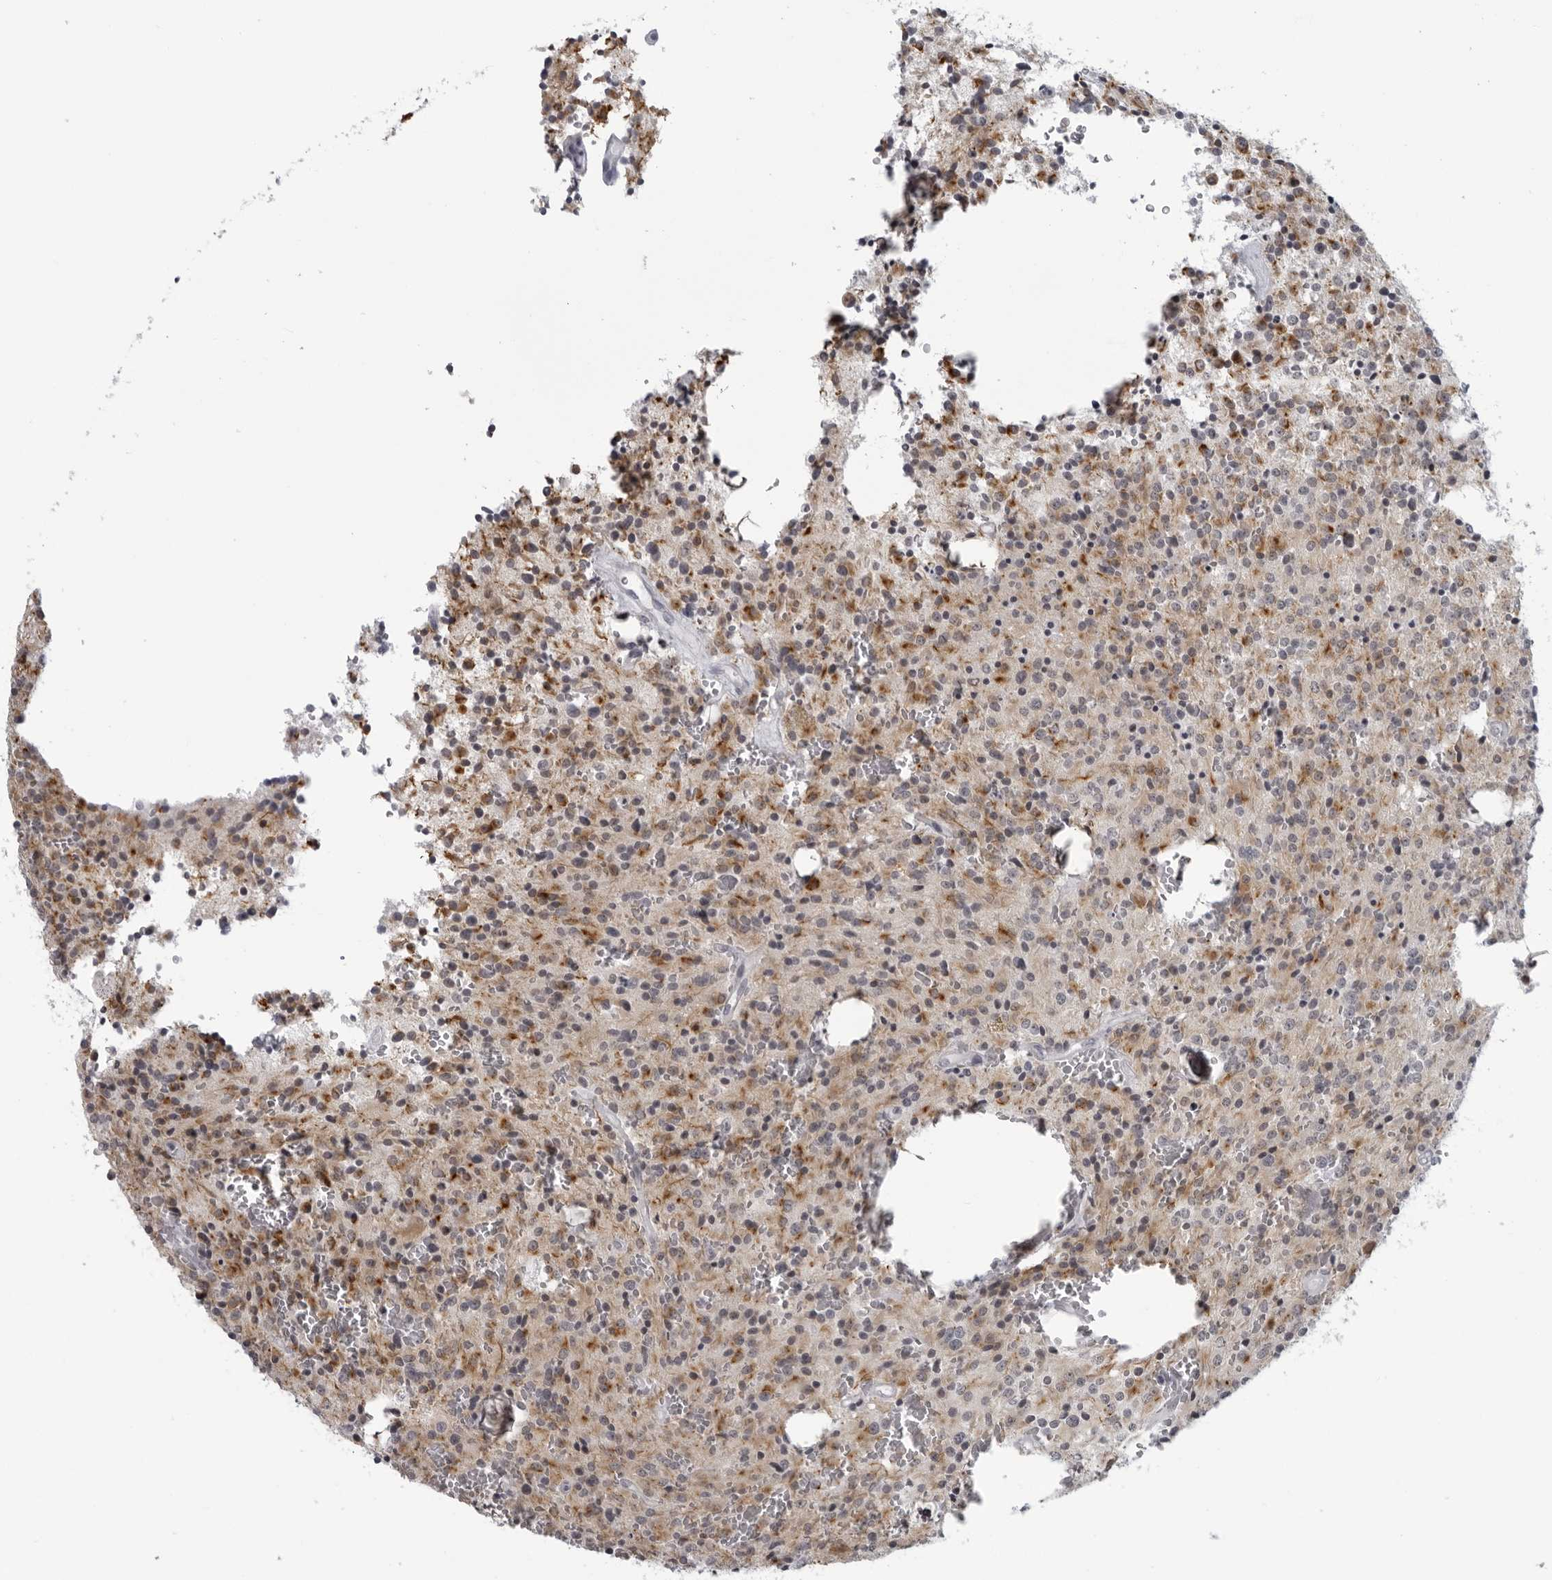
{"staining": {"intensity": "weak", "quantity": "<25%", "location": "cytoplasmic/membranous"}, "tissue": "glioma", "cell_type": "Tumor cells", "image_type": "cancer", "snomed": [{"axis": "morphology", "description": "Glioma, malignant, Low grade"}, {"axis": "topography", "description": "Brain"}], "caption": "Tumor cells are negative for brown protein staining in malignant glioma (low-grade). The staining is performed using DAB brown chromogen with nuclei counter-stained in using hematoxylin.", "gene": "OPLAH", "patient": {"sex": "male", "age": 58}}